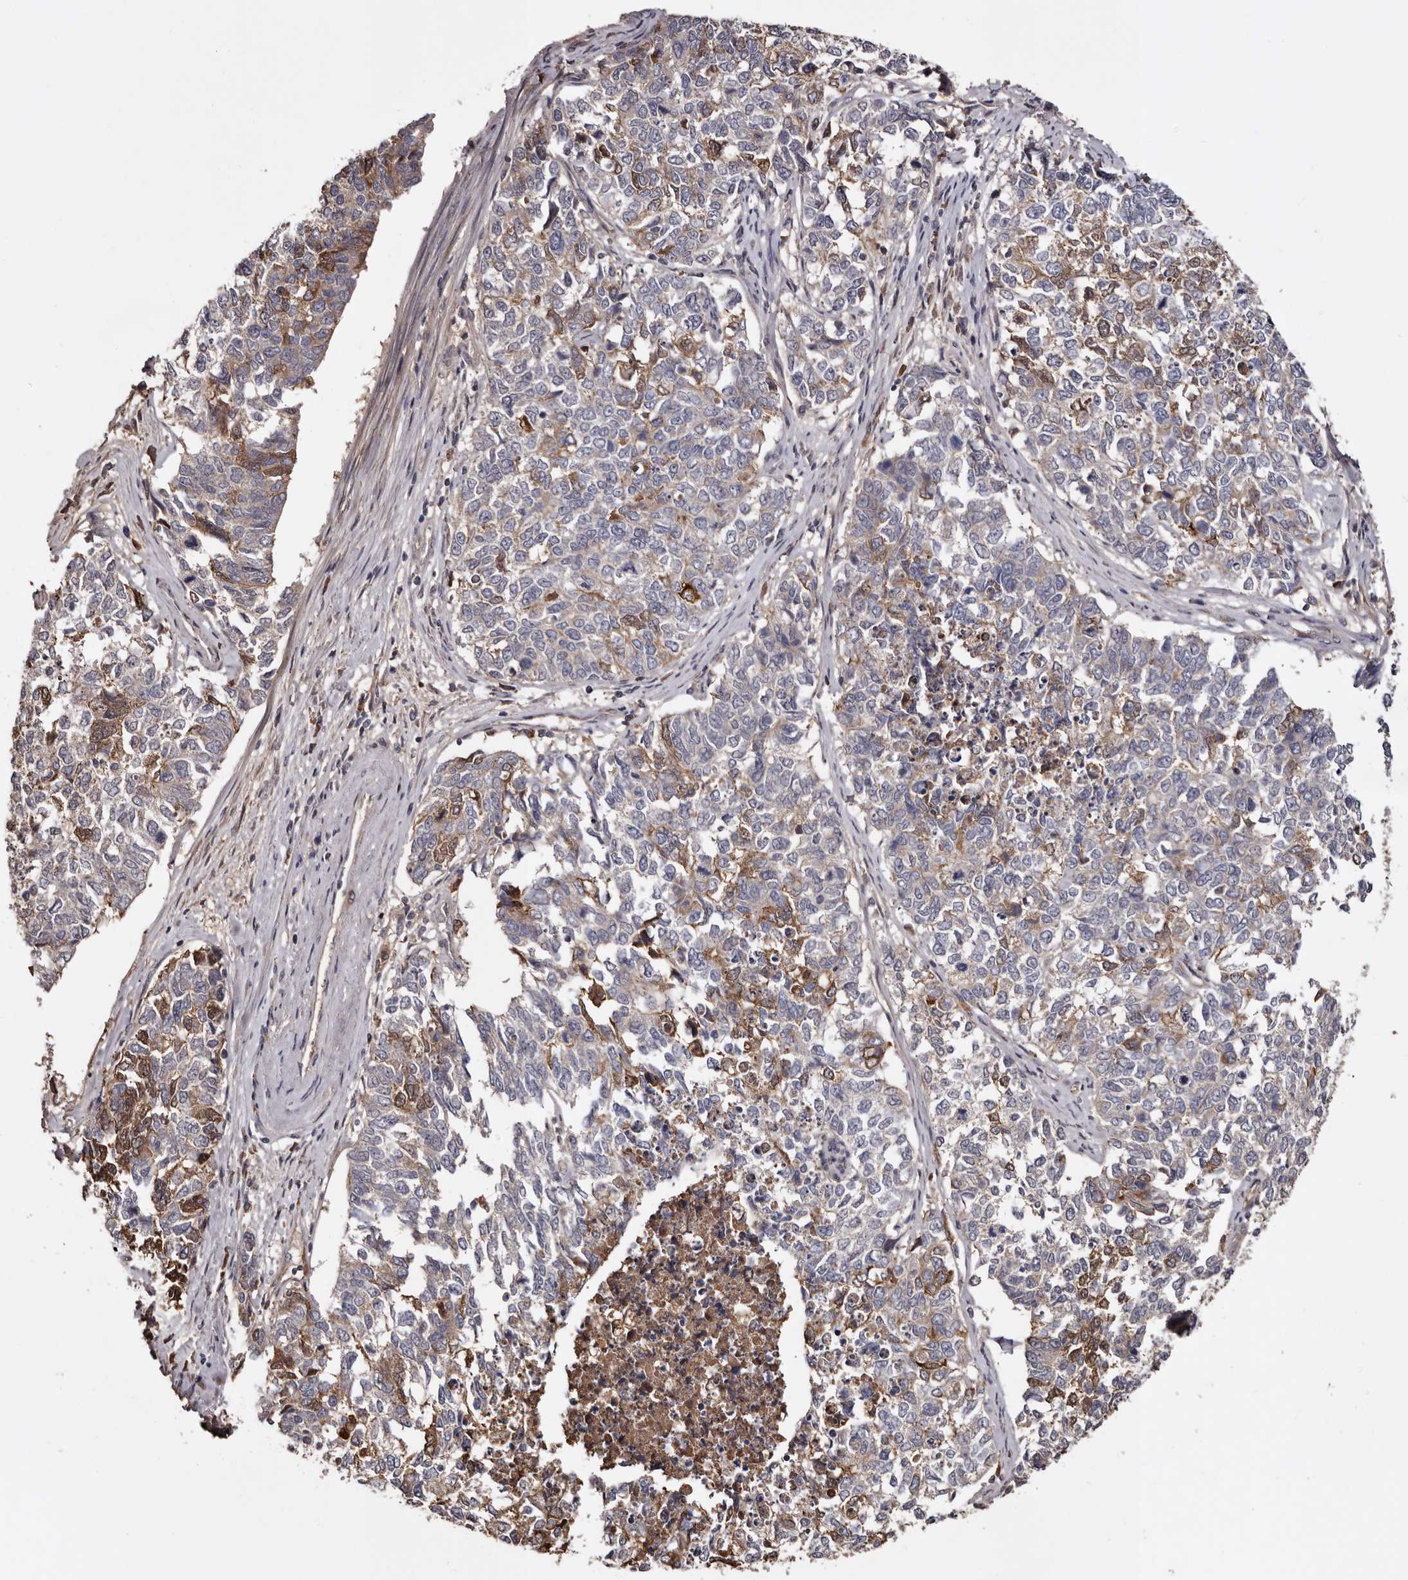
{"staining": {"intensity": "weak", "quantity": "<25%", "location": "cytoplasmic/membranous"}, "tissue": "cervical cancer", "cell_type": "Tumor cells", "image_type": "cancer", "snomed": [{"axis": "morphology", "description": "Squamous cell carcinoma, NOS"}, {"axis": "topography", "description": "Cervix"}], "caption": "Squamous cell carcinoma (cervical) was stained to show a protein in brown. There is no significant positivity in tumor cells.", "gene": "CYP1B1", "patient": {"sex": "female", "age": 63}}